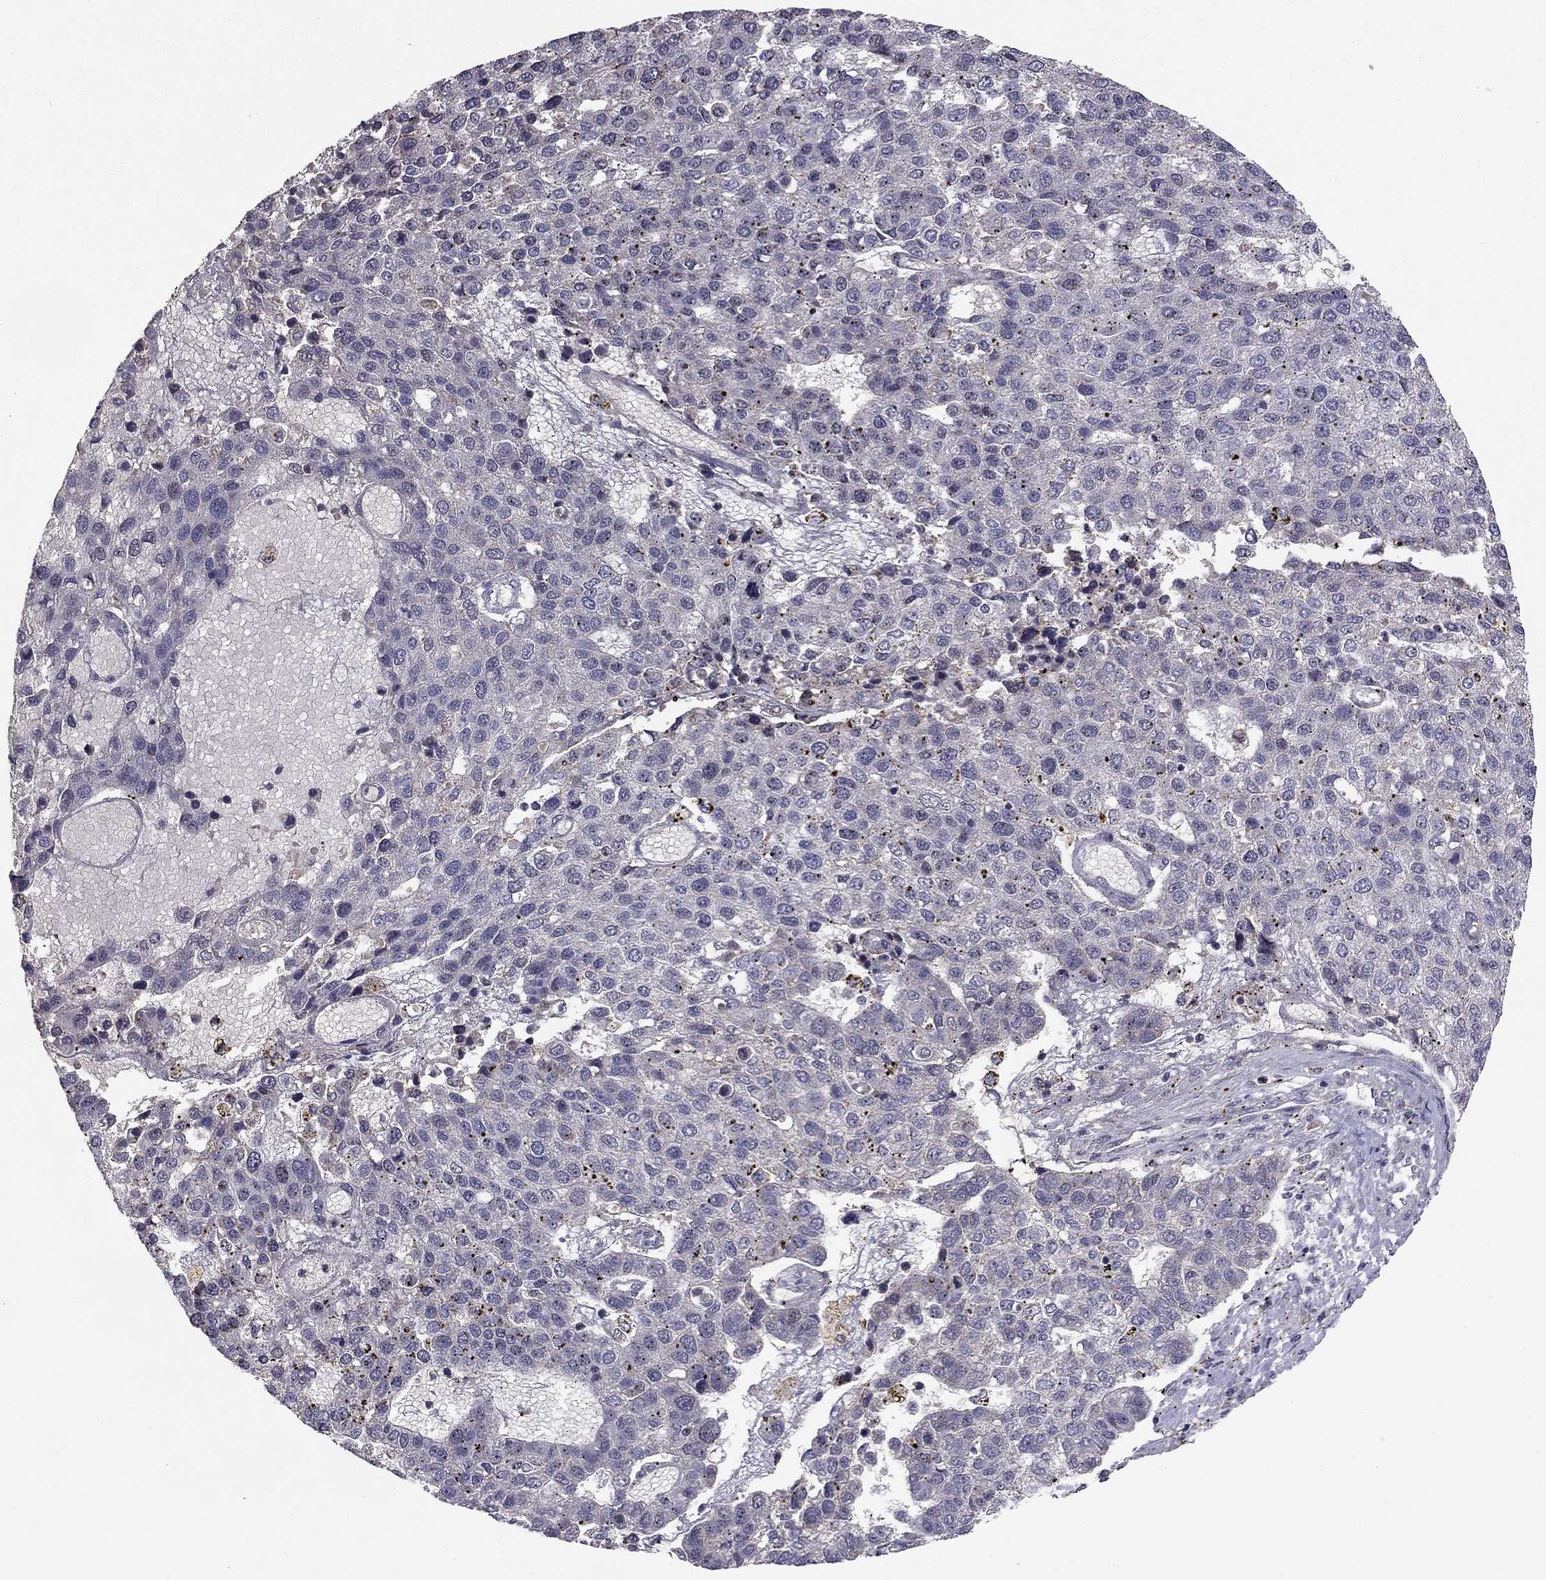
{"staining": {"intensity": "negative", "quantity": "none", "location": "none"}, "tissue": "pancreatic cancer", "cell_type": "Tumor cells", "image_type": "cancer", "snomed": [{"axis": "morphology", "description": "Adenocarcinoma, NOS"}, {"axis": "topography", "description": "Pancreas"}], "caption": "There is no significant staining in tumor cells of pancreatic adenocarcinoma.", "gene": "HCN1", "patient": {"sex": "female", "age": 61}}